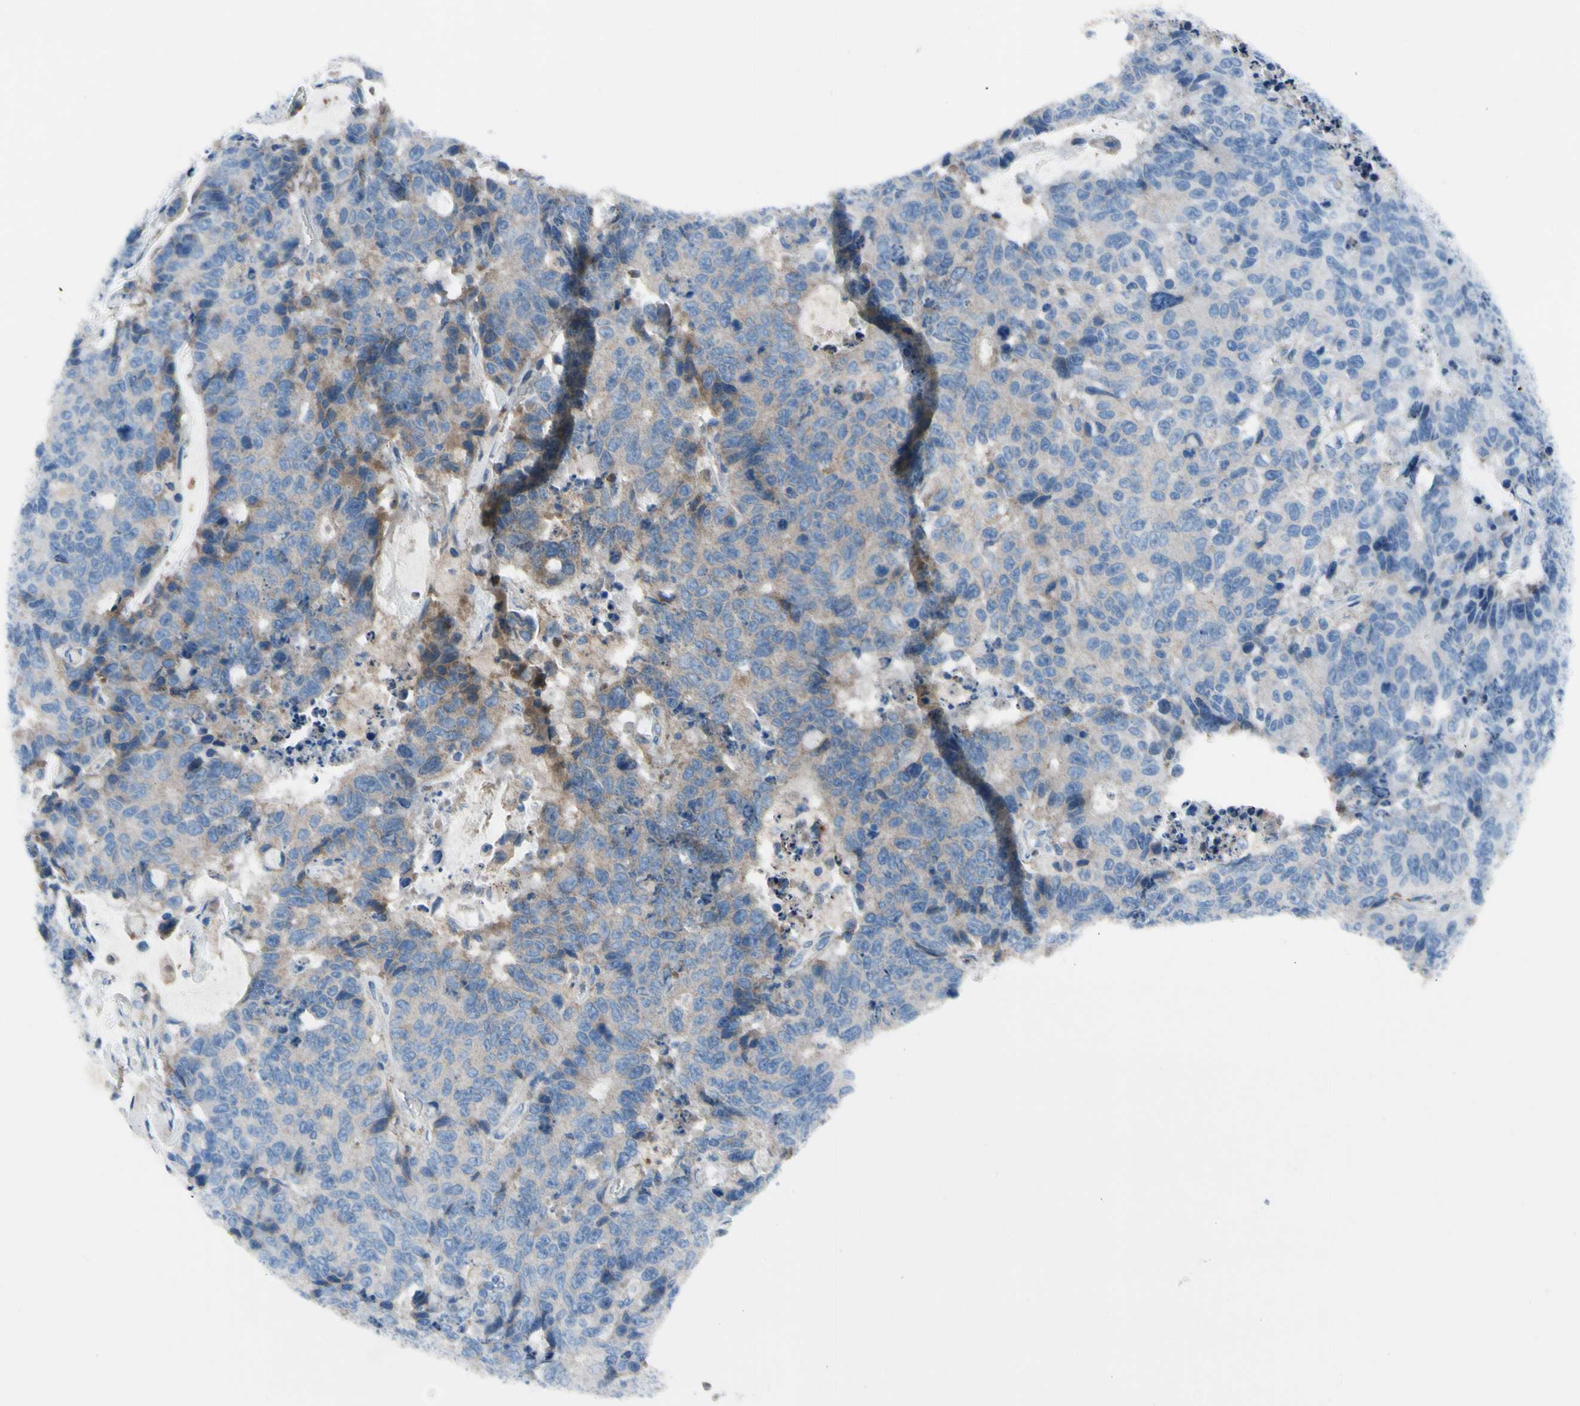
{"staining": {"intensity": "weak", "quantity": "25%-75%", "location": "cytoplasmic/membranous"}, "tissue": "colorectal cancer", "cell_type": "Tumor cells", "image_type": "cancer", "snomed": [{"axis": "morphology", "description": "Adenocarcinoma, NOS"}, {"axis": "topography", "description": "Colon"}], "caption": "Adenocarcinoma (colorectal) stained for a protein (brown) reveals weak cytoplasmic/membranous positive expression in approximately 25%-75% of tumor cells.", "gene": "HJURP", "patient": {"sex": "female", "age": 86}}